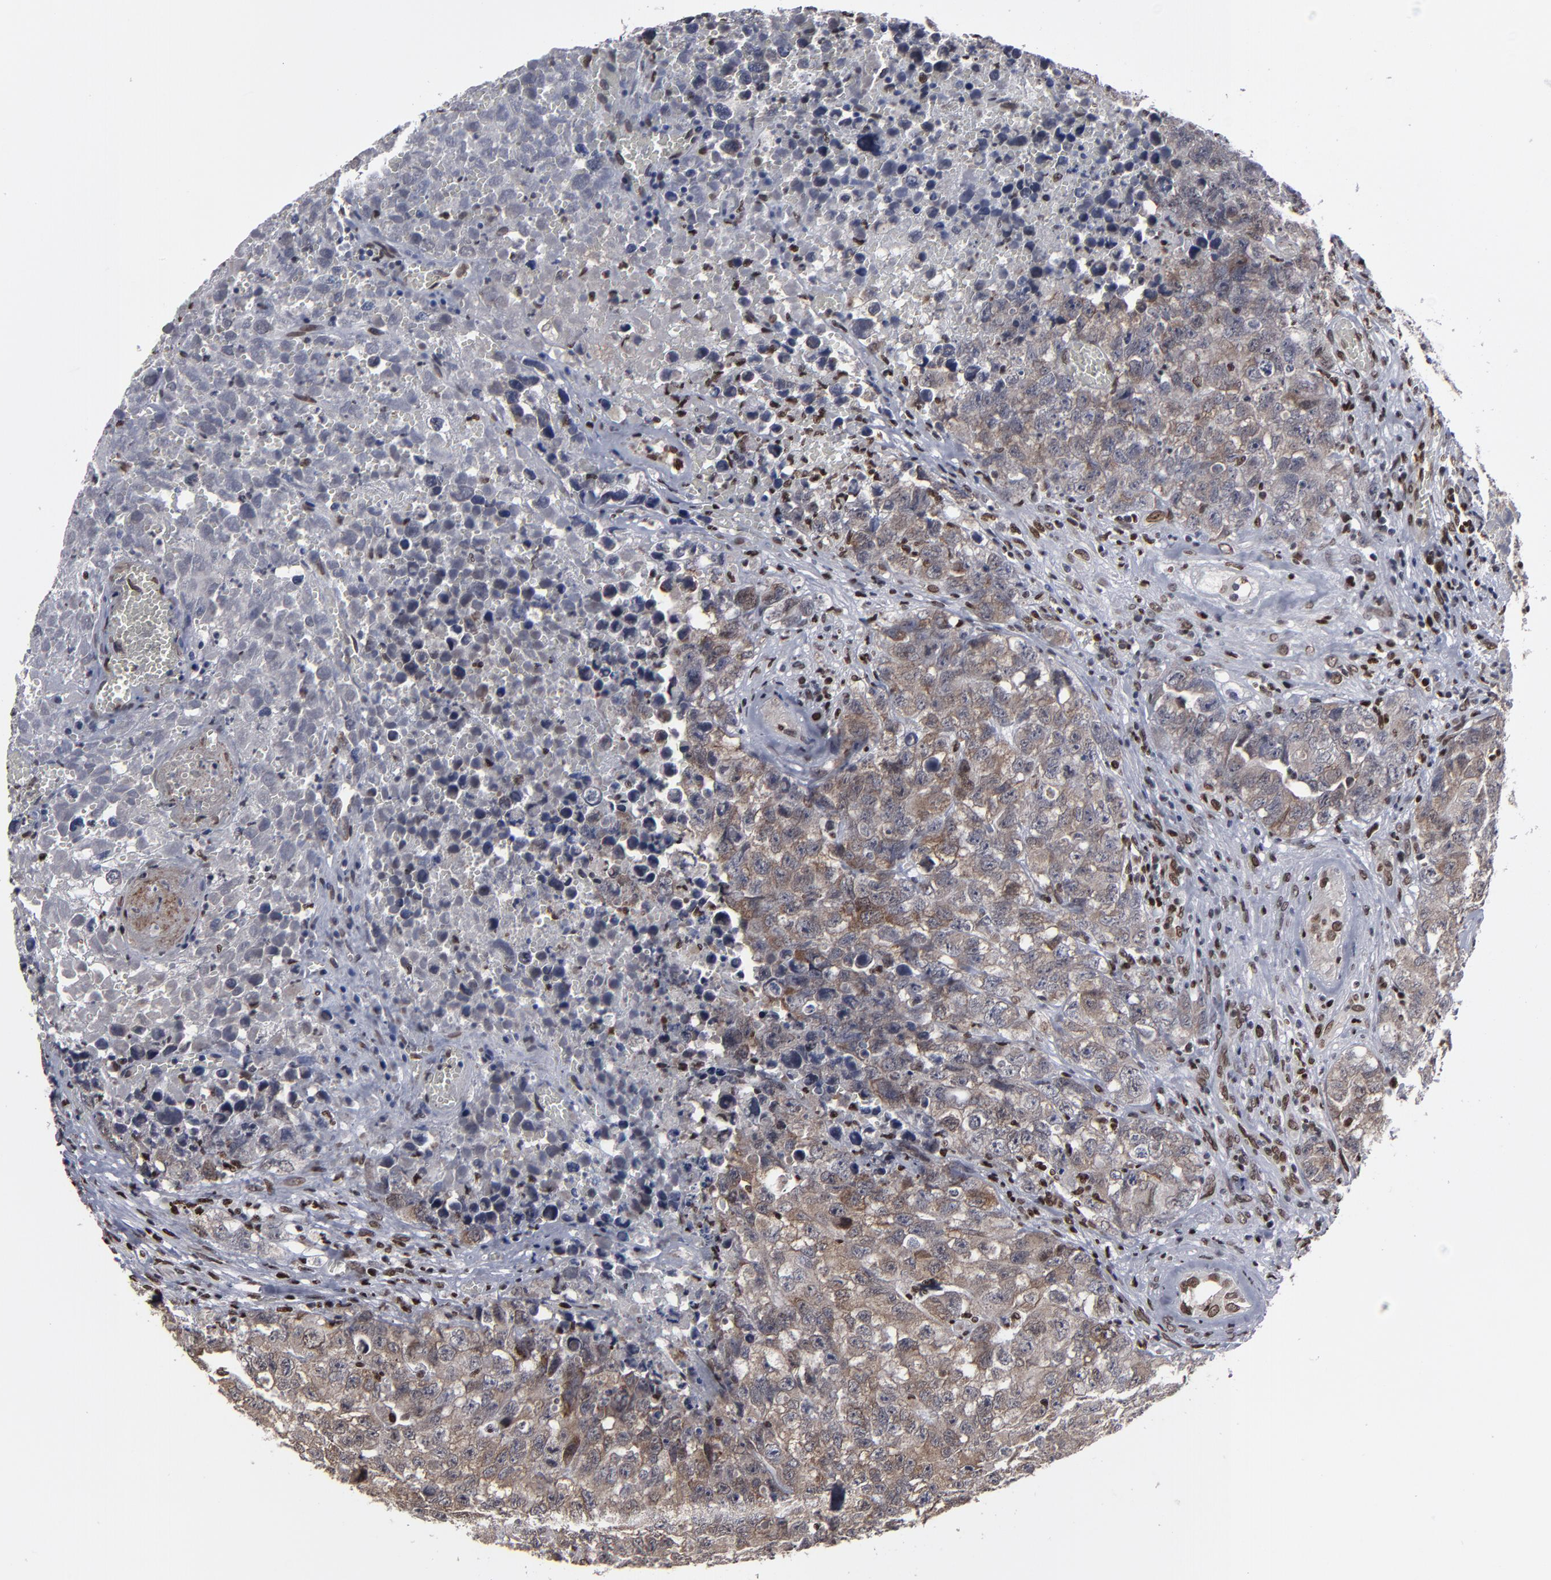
{"staining": {"intensity": "moderate", "quantity": "25%-75%", "location": "cytoplasmic/membranous,nuclear"}, "tissue": "testis cancer", "cell_type": "Tumor cells", "image_type": "cancer", "snomed": [{"axis": "morphology", "description": "Carcinoma, Embryonal, NOS"}, {"axis": "topography", "description": "Testis"}], "caption": "A medium amount of moderate cytoplasmic/membranous and nuclear staining is identified in about 25%-75% of tumor cells in testis cancer (embryonal carcinoma) tissue.", "gene": "BAZ1A", "patient": {"sex": "male", "age": 31}}